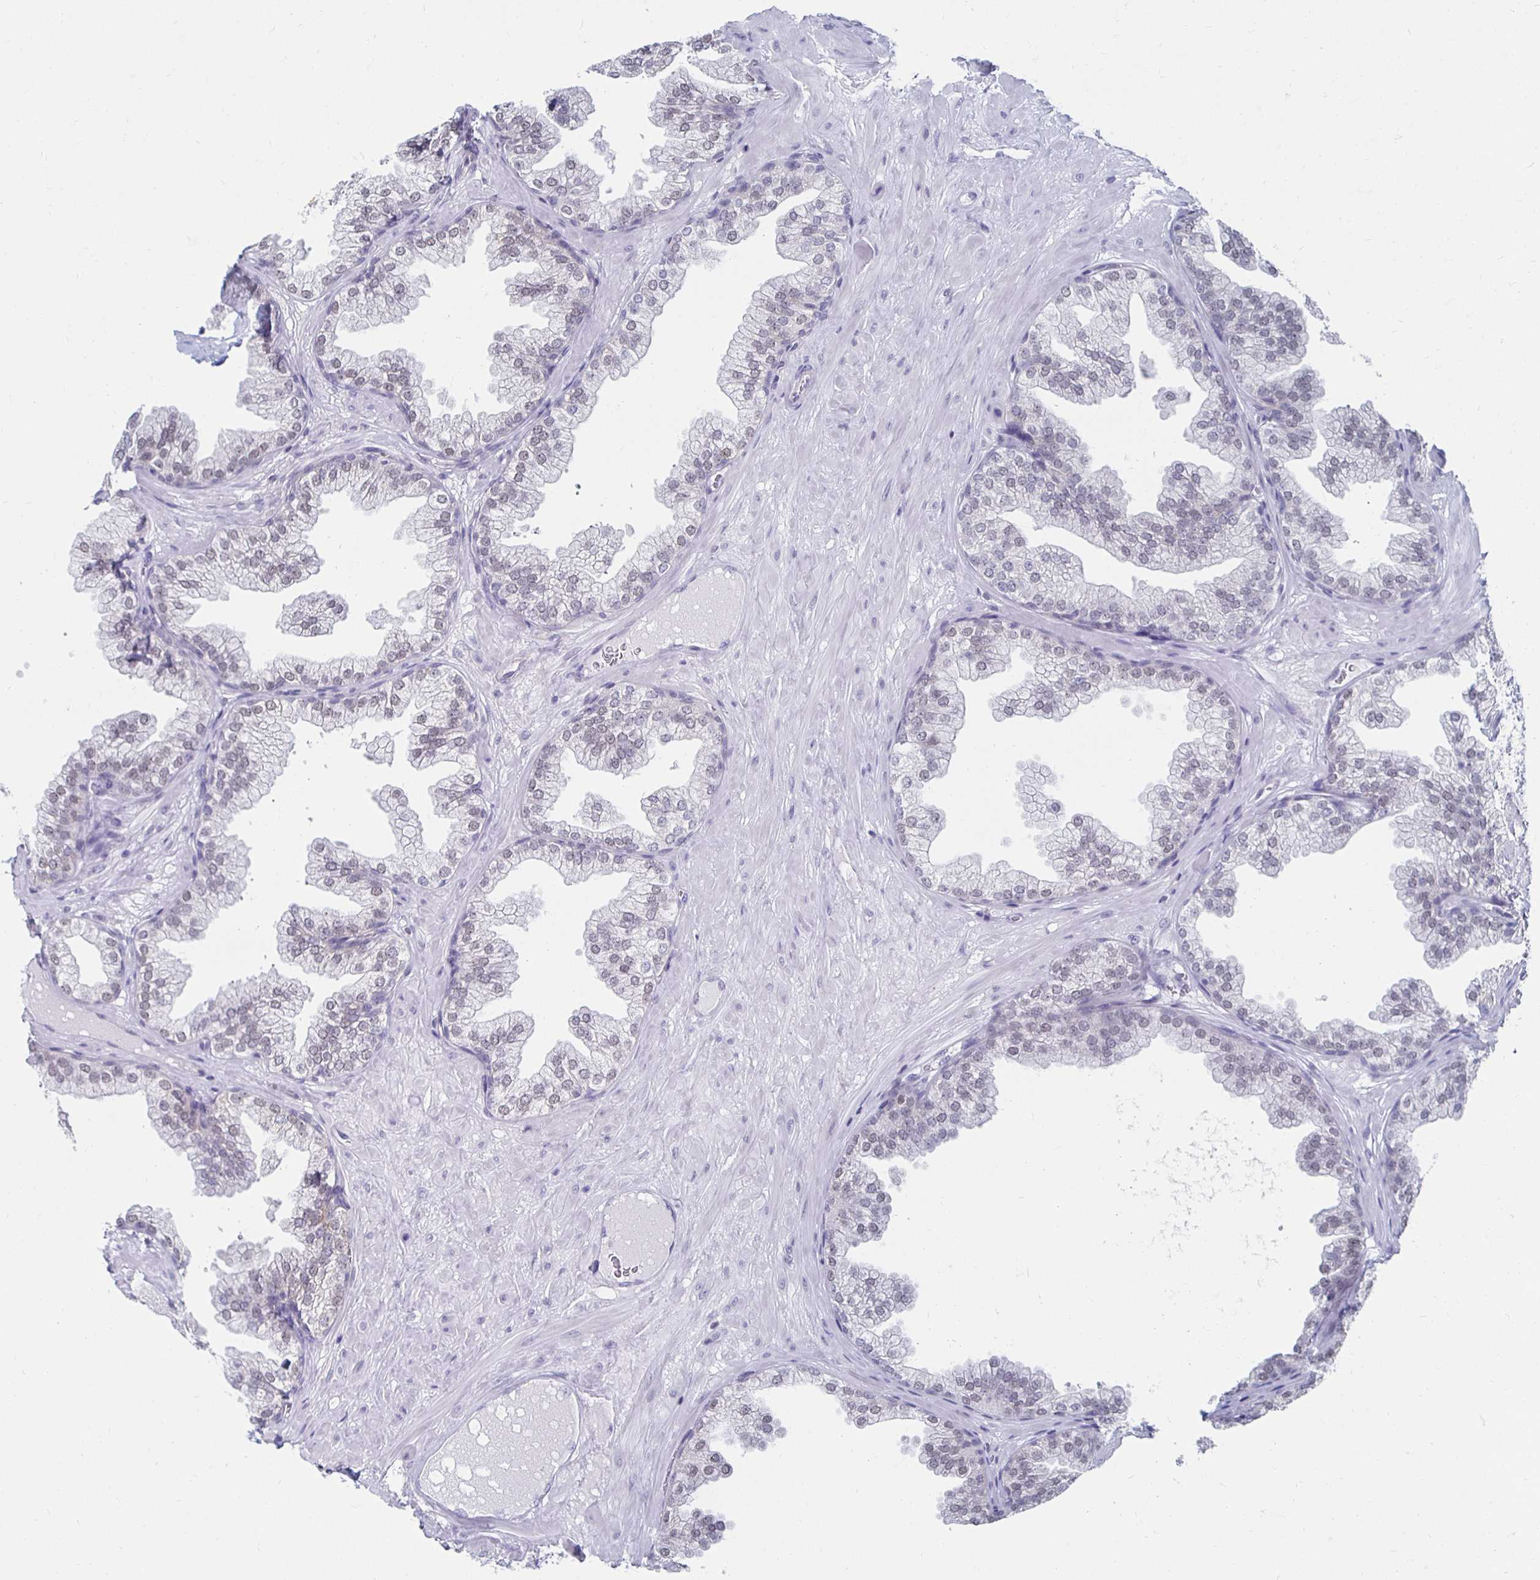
{"staining": {"intensity": "weak", "quantity": "<25%", "location": "cytoplasmic/membranous"}, "tissue": "prostate", "cell_type": "Glandular cells", "image_type": "normal", "snomed": [{"axis": "morphology", "description": "Normal tissue, NOS"}, {"axis": "topography", "description": "Prostate"}], "caption": "Glandular cells are negative for protein expression in unremarkable human prostate. (DAB IHC visualized using brightfield microscopy, high magnification).", "gene": "NOCT", "patient": {"sex": "male", "age": 37}}